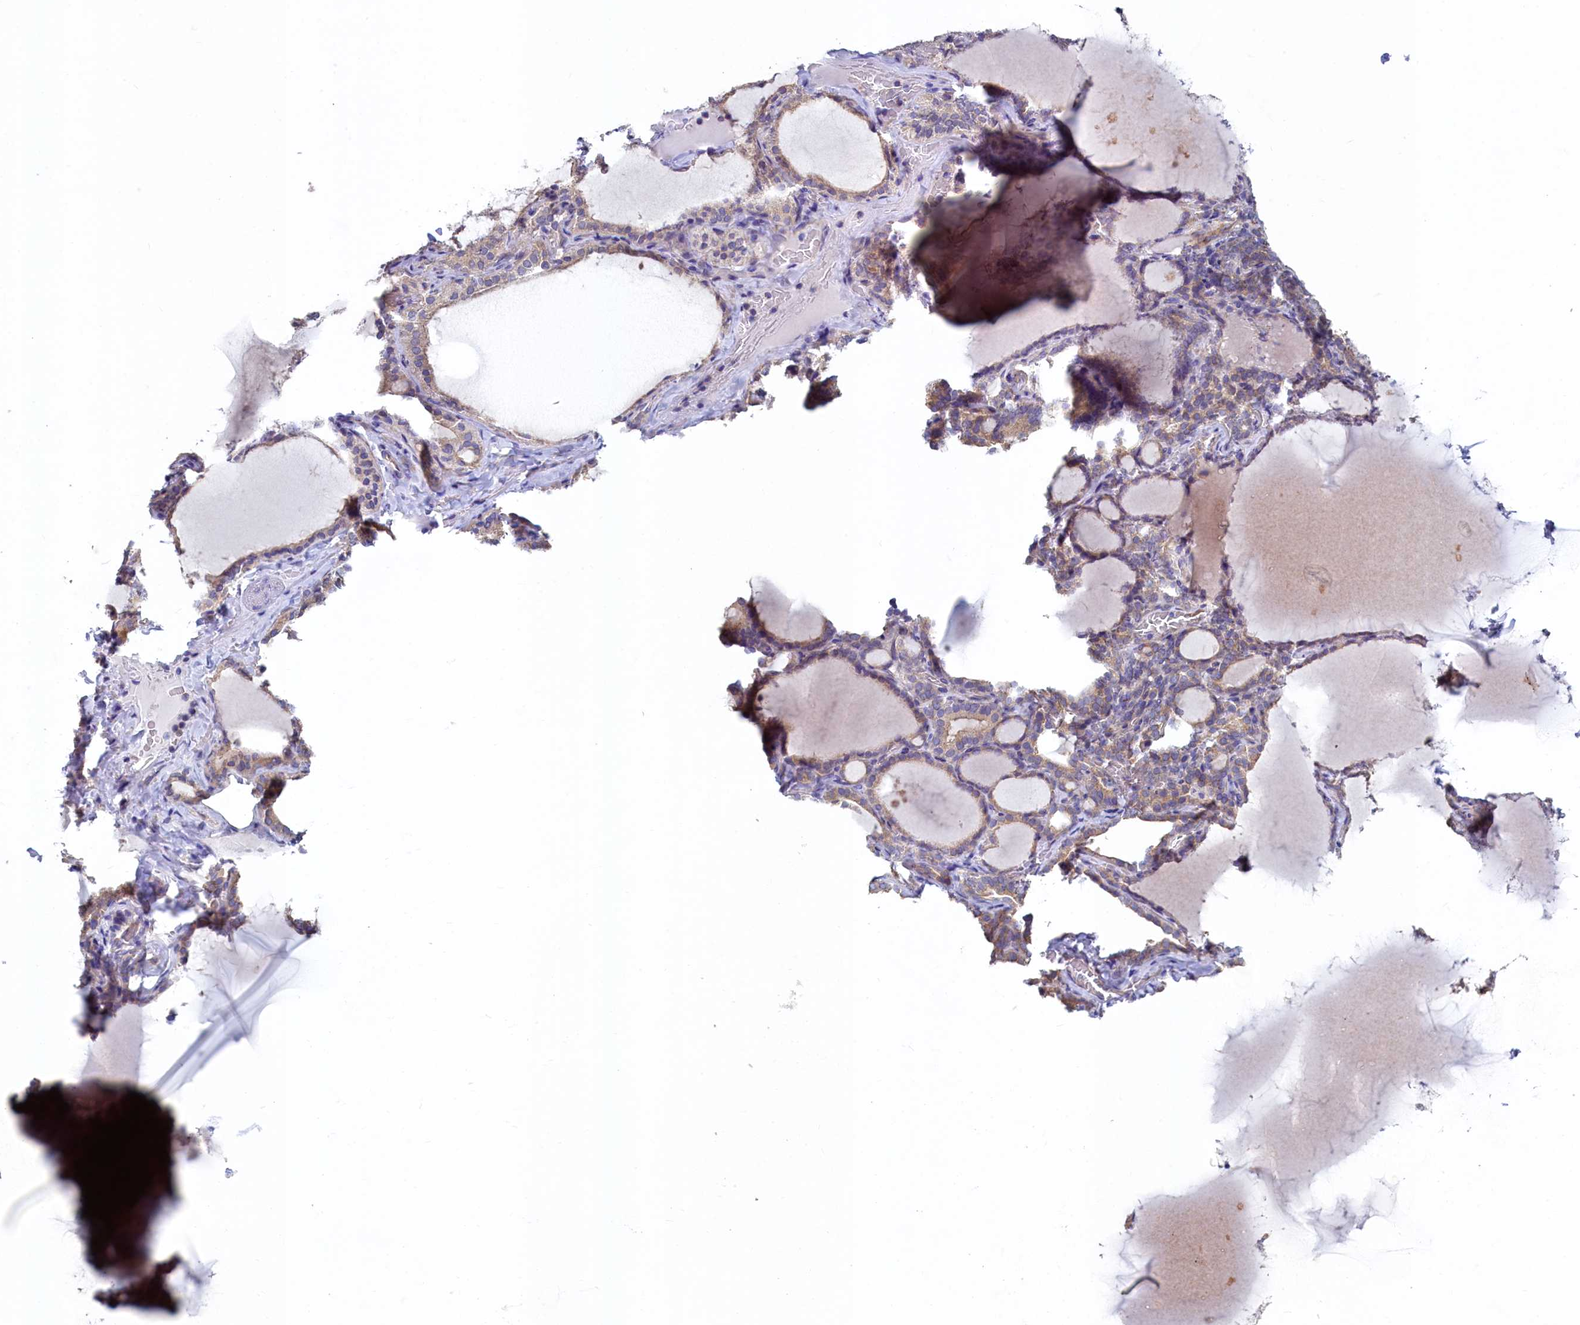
{"staining": {"intensity": "weak", "quantity": ">75%", "location": "cytoplasmic/membranous"}, "tissue": "thyroid gland", "cell_type": "Glandular cells", "image_type": "normal", "snomed": [{"axis": "morphology", "description": "Normal tissue, NOS"}, {"axis": "topography", "description": "Thyroid gland"}], "caption": "Immunohistochemistry (IHC) micrograph of benign human thyroid gland stained for a protein (brown), which exhibits low levels of weak cytoplasmic/membranous expression in approximately >75% of glandular cells.", "gene": "SPATA2L", "patient": {"sex": "female", "age": 39}}